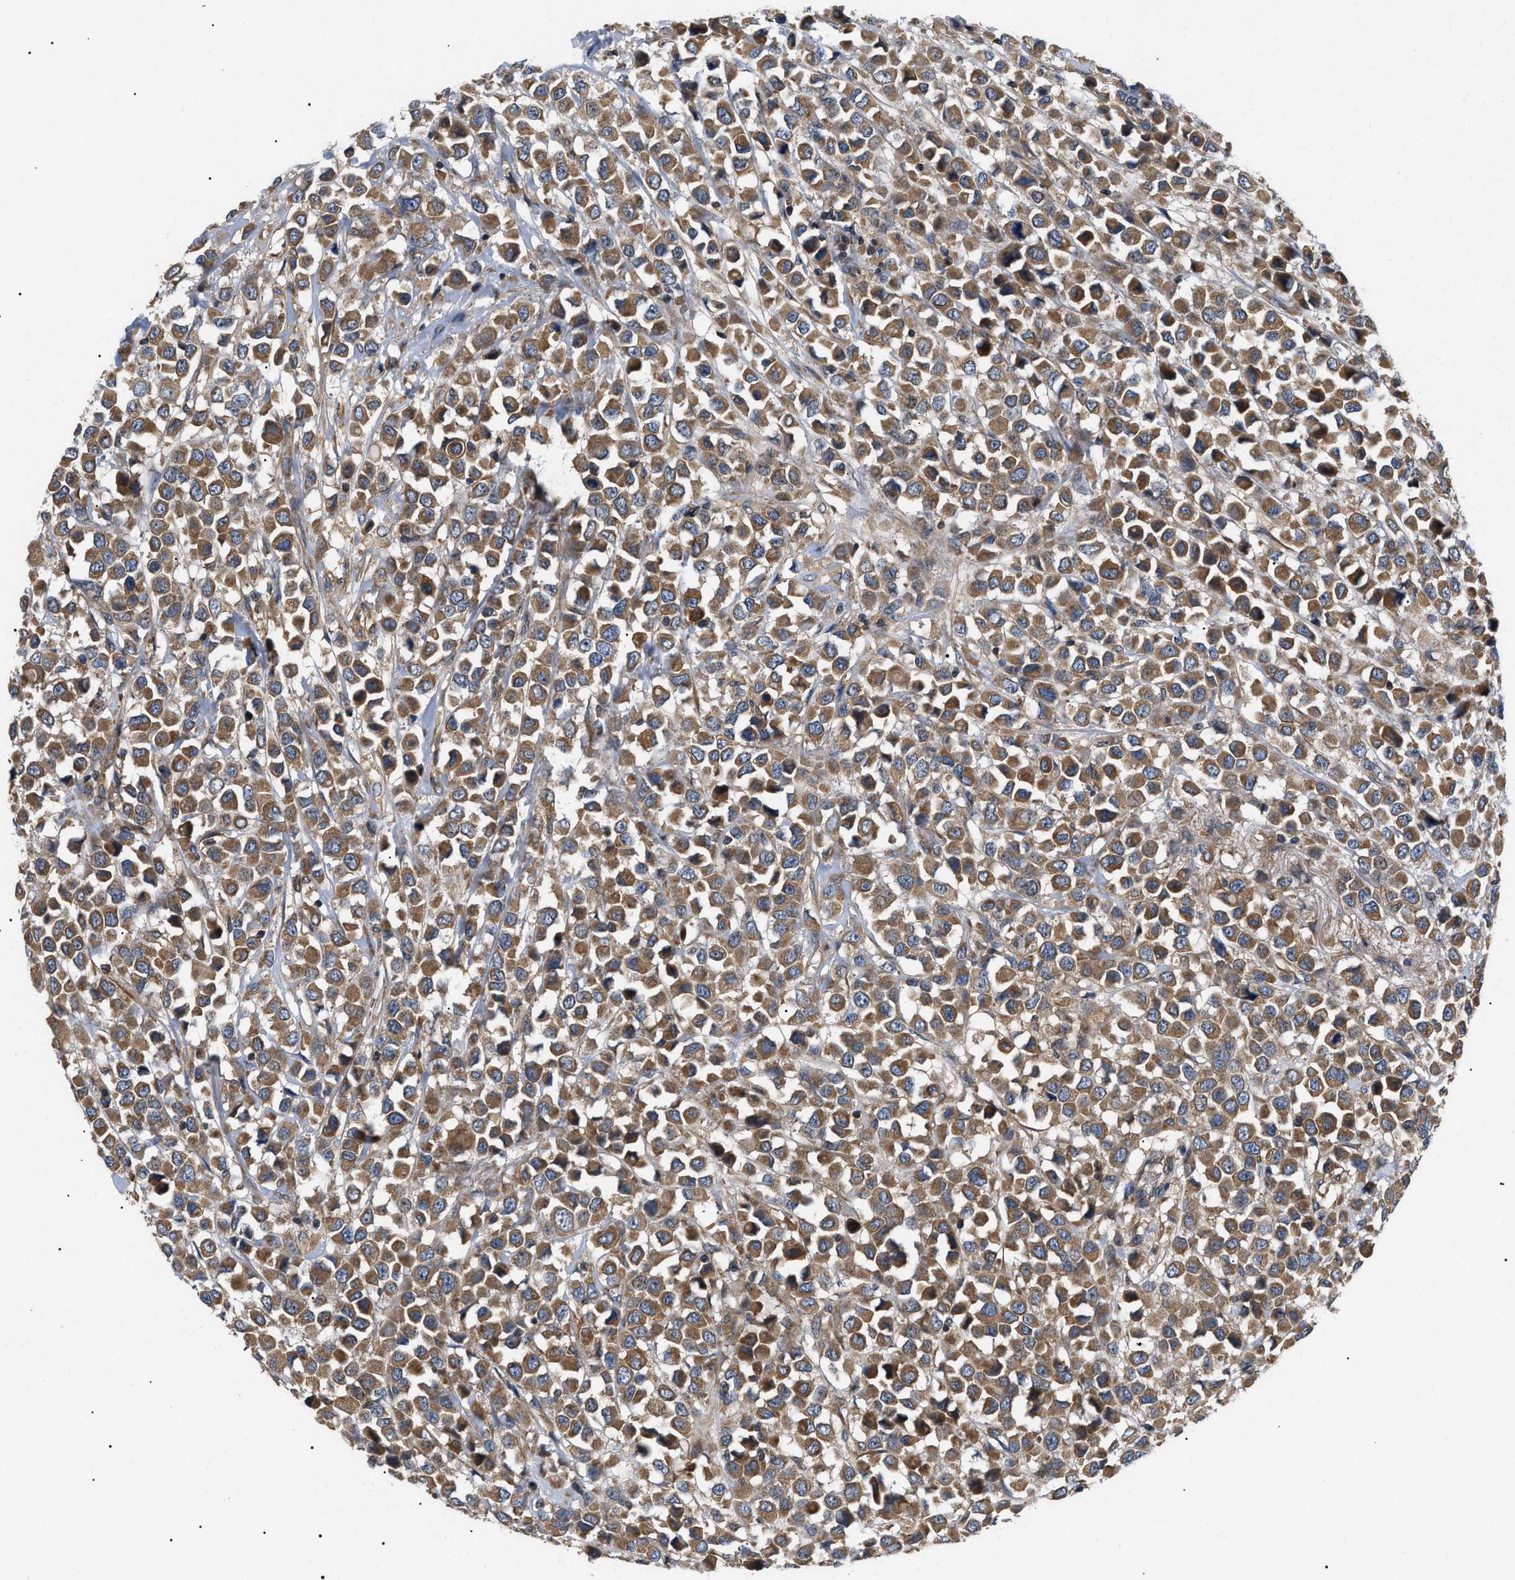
{"staining": {"intensity": "moderate", "quantity": ">75%", "location": "cytoplasmic/membranous"}, "tissue": "breast cancer", "cell_type": "Tumor cells", "image_type": "cancer", "snomed": [{"axis": "morphology", "description": "Duct carcinoma"}, {"axis": "topography", "description": "Breast"}], "caption": "Immunohistochemistry (IHC) photomicrograph of neoplastic tissue: human intraductal carcinoma (breast) stained using immunohistochemistry demonstrates medium levels of moderate protein expression localized specifically in the cytoplasmic/membranous of tumor cells, appearing as a cytoplasmic/membranous brown color.", "gene": "PPM1B", "patient": {"sex": "female", "age": 61}}